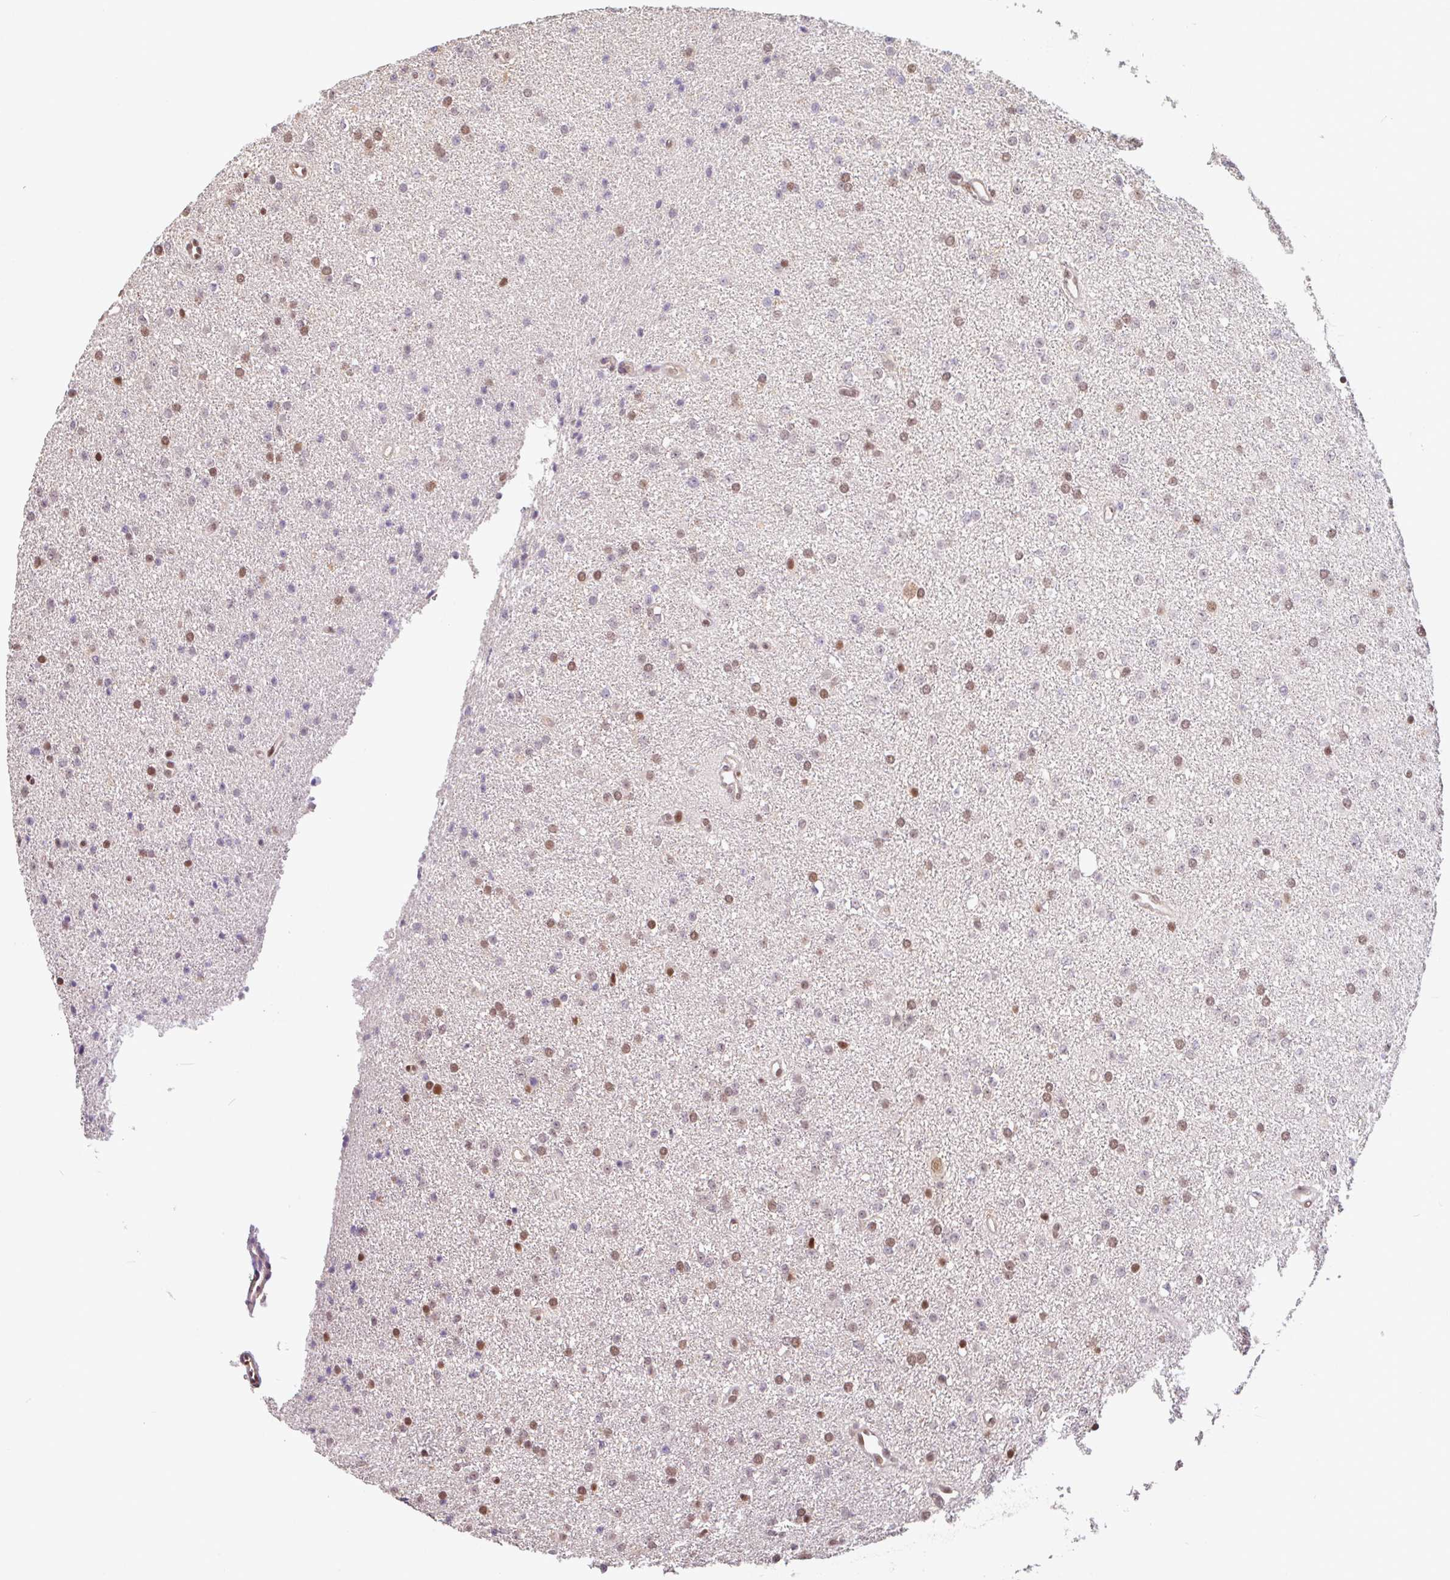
{"staining": {"intensity": "moderate", "quantity": "25%-75%", "location": "nuclear"}, "tissue": "glioma", "cell_type": "Tumor cells", "image_type": "cancer", "snomed": [{"axis": "morphology", "description": "Glioma, malignant, Low grade"}, {"axis": "topography", "description": "Brain"}], "caption": "Immunohistochemistry photomicrograph of human glioma stained for a protein (brown), which shows medium levels of moderate nuclear expression in approximately 25%-75% of tumor cells.", "gene": "DR1", "patient": {"sex": "female", "age": 34}}